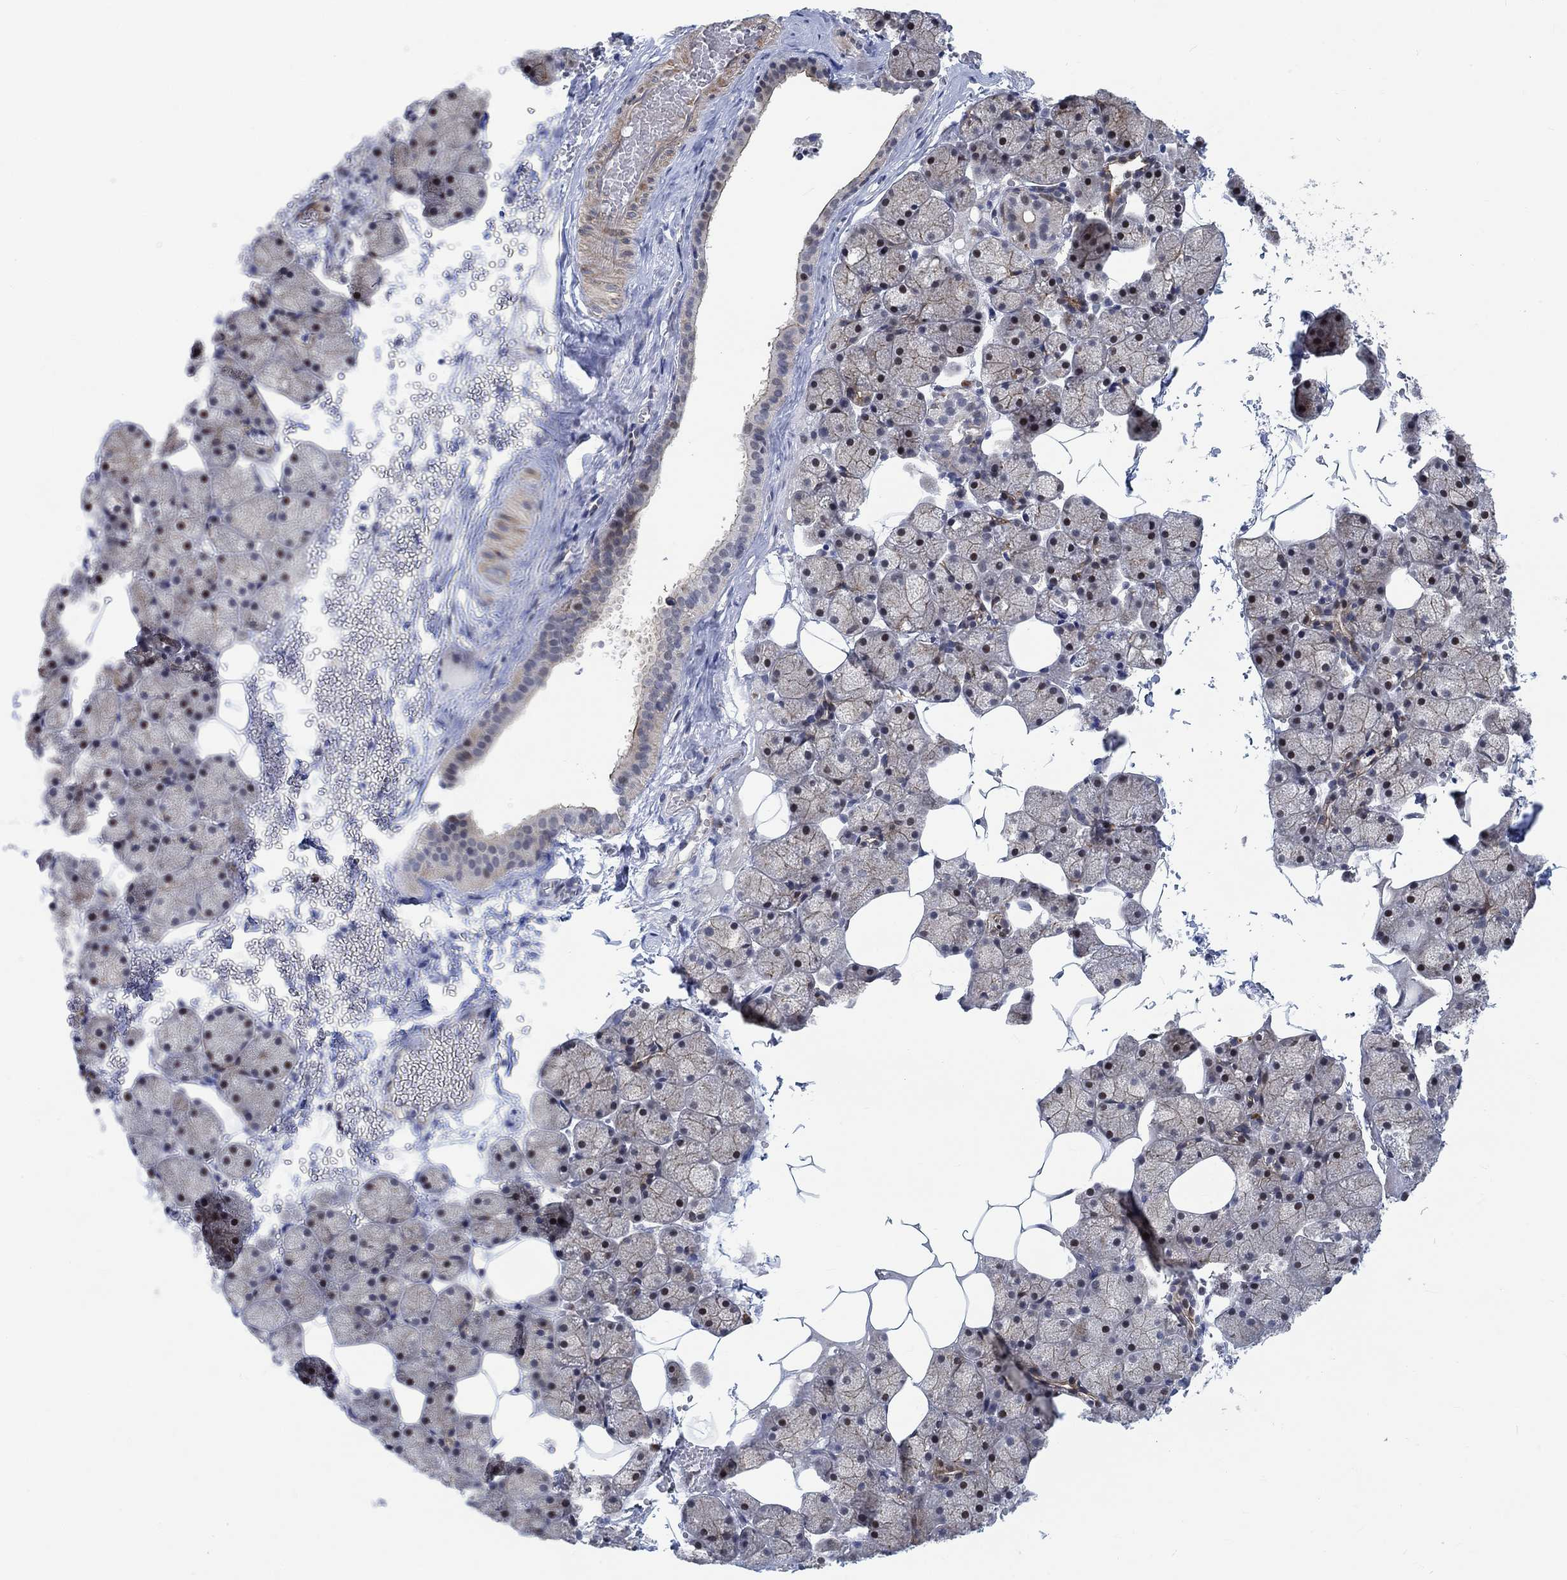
{"staining": {"intensity": "weak", "quantity": "<25%", "location": "cytoplasmic/membranous"}, "tissue": "salivary gland", "cell_type": "Glandular cells", "image_type": "normal", "snomed": [{"axis": "morphology", "description": "Normal tissue, NOS"}, {"axis": "topography", "description": "Salivary gland"}], "caption": "Immunohistochemistry (IHC) of normal salivary gland shows no positivity in glandular cells.", "gene": "KCNH8", "patient": {"sex": "male", "age": 38}}